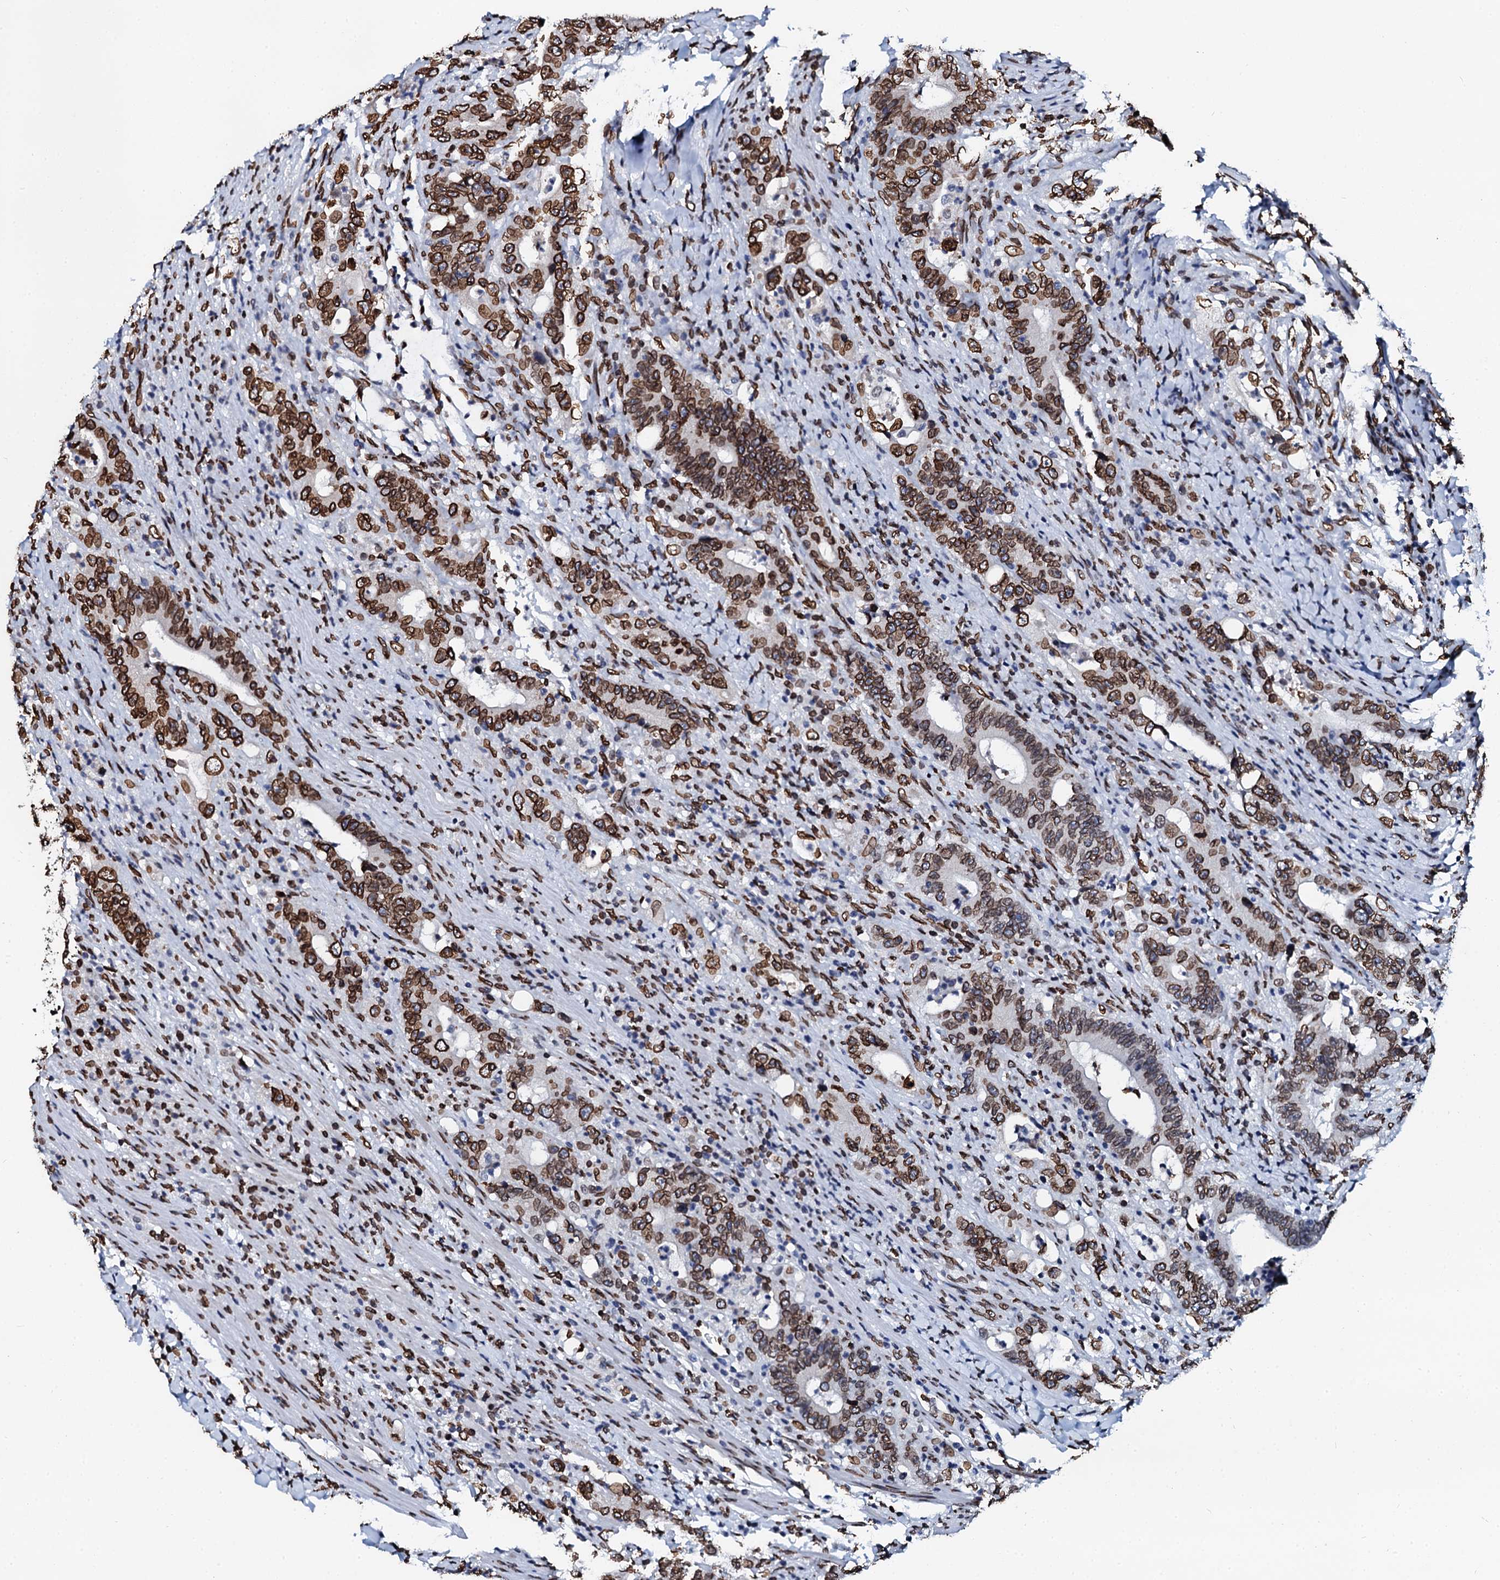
{"staining": {"intensity": "strong", "quantity": ">75%", "location": "cytoplasmic/membranous,nuclear"}, "tissue": "colorectal cancer", "cell_type": "Tumor cells", "image_type": "cancer", "snomed": [{"axis": "morphology", "description": "Adenocarcinoma, NOS"}, {"axis": "topography", "description": "Colon"}], "caption": "Adenocarcinoma (colorectal) tissue shows strong cytoplasmic/membranous and nuclear expression in approximately >75% of tumor cells, visualized by immunohistochemistry. The protein is stained brown, and the nuclei are stained in blue (DAB (3,3'-diaminobenzidine) IHC with brightfield microscopy, high magnification).", "gene": "KATNAL2", "patient": {"sex": "female", "age": 75}}